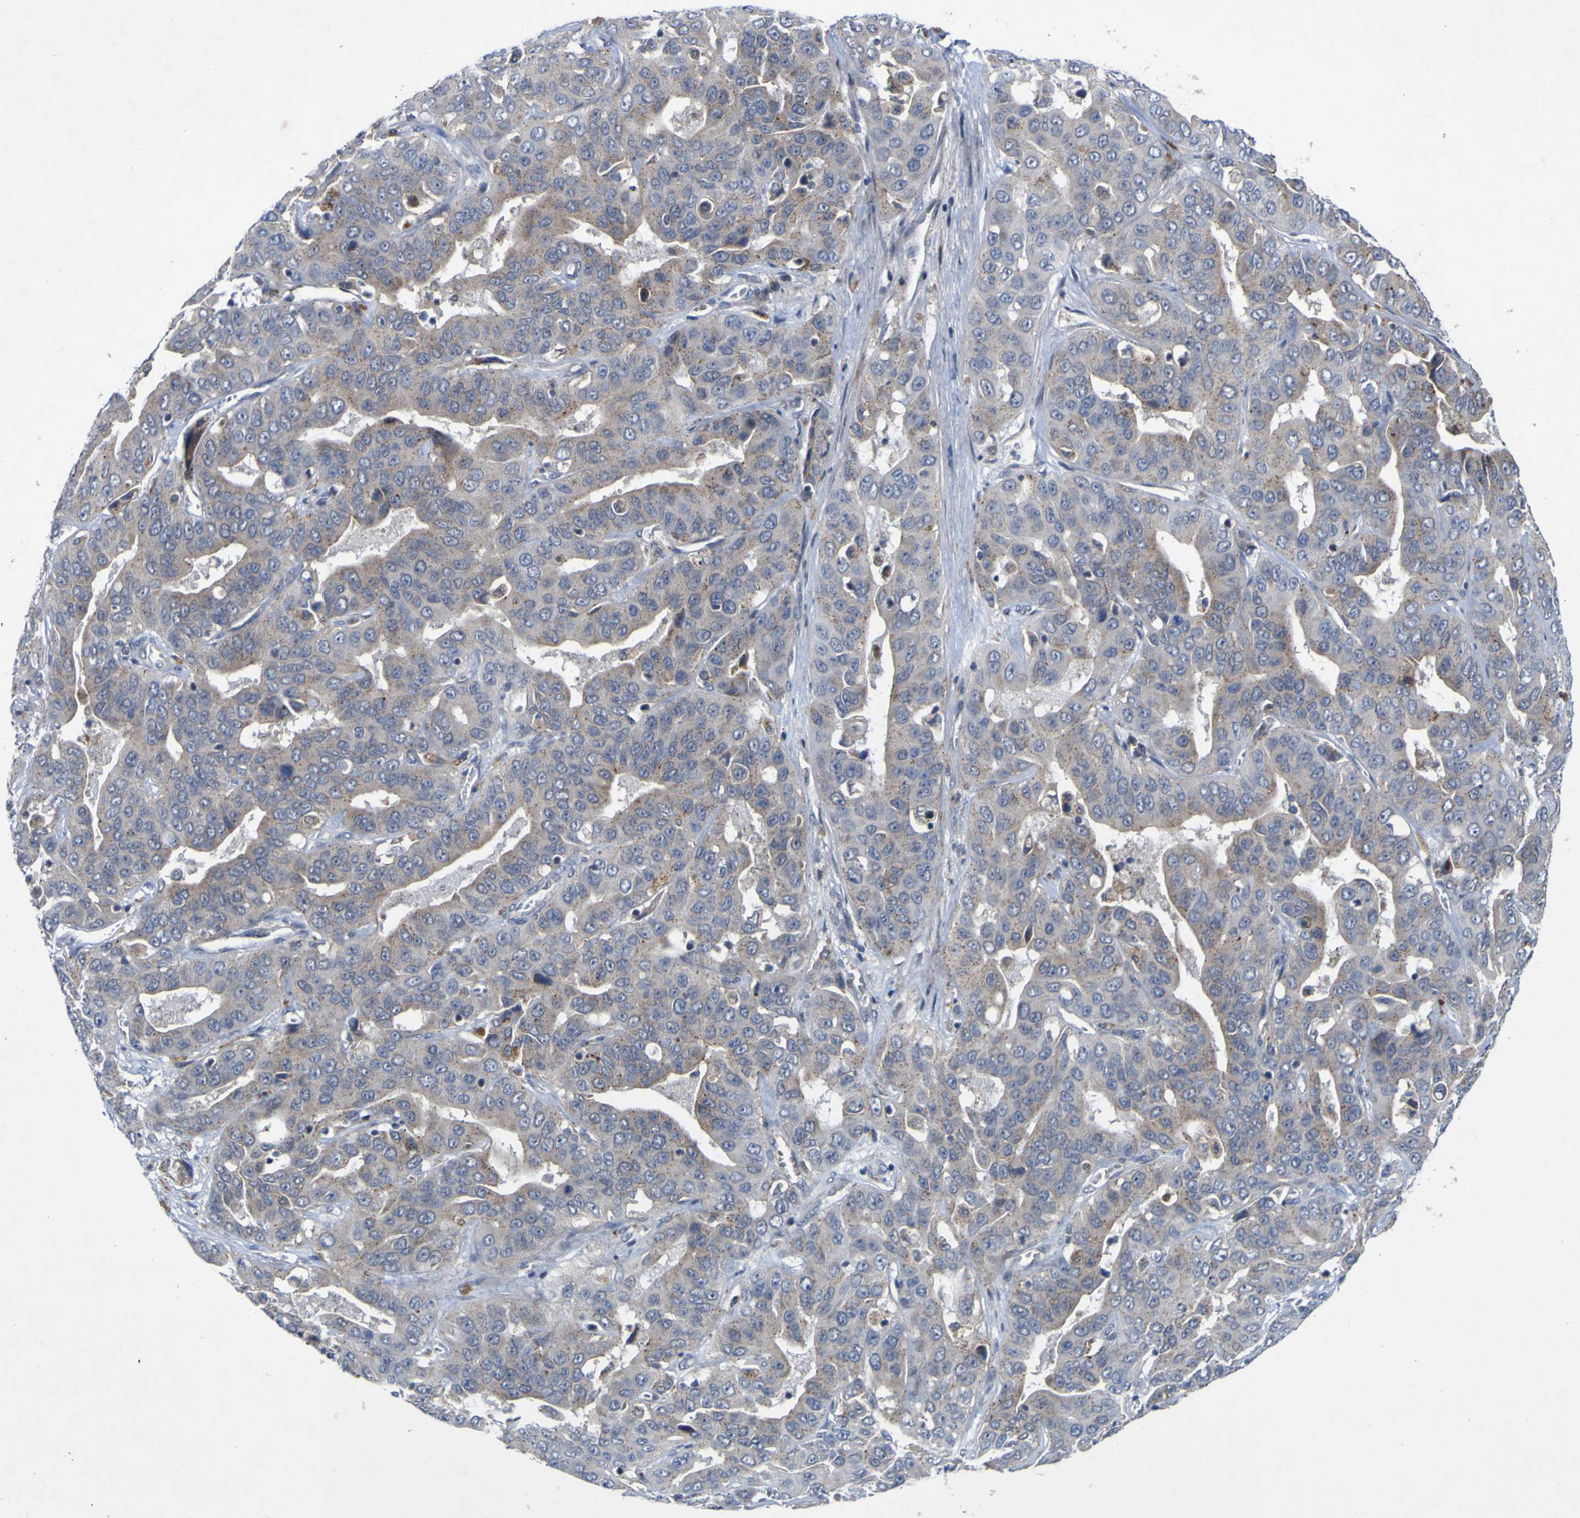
{"staining": {"intensity": "negative", "quantity": "none", "location": "none"}, "tissue": "liver cancer", "cell_type": "Tumor cells", "image_type": "cancer", "snomed": [{"axis": "morphology", "description": "Cholangiocarcinoma"}, {"axis": "topography", "description": "Liver"}], "caption": "Liver cholangiocarcinoma was stained to show a protein in brown. There is no significant positivity in tumor cells.", "gene": "NAV1", "patient": {"sex": "female", "age": 52}}